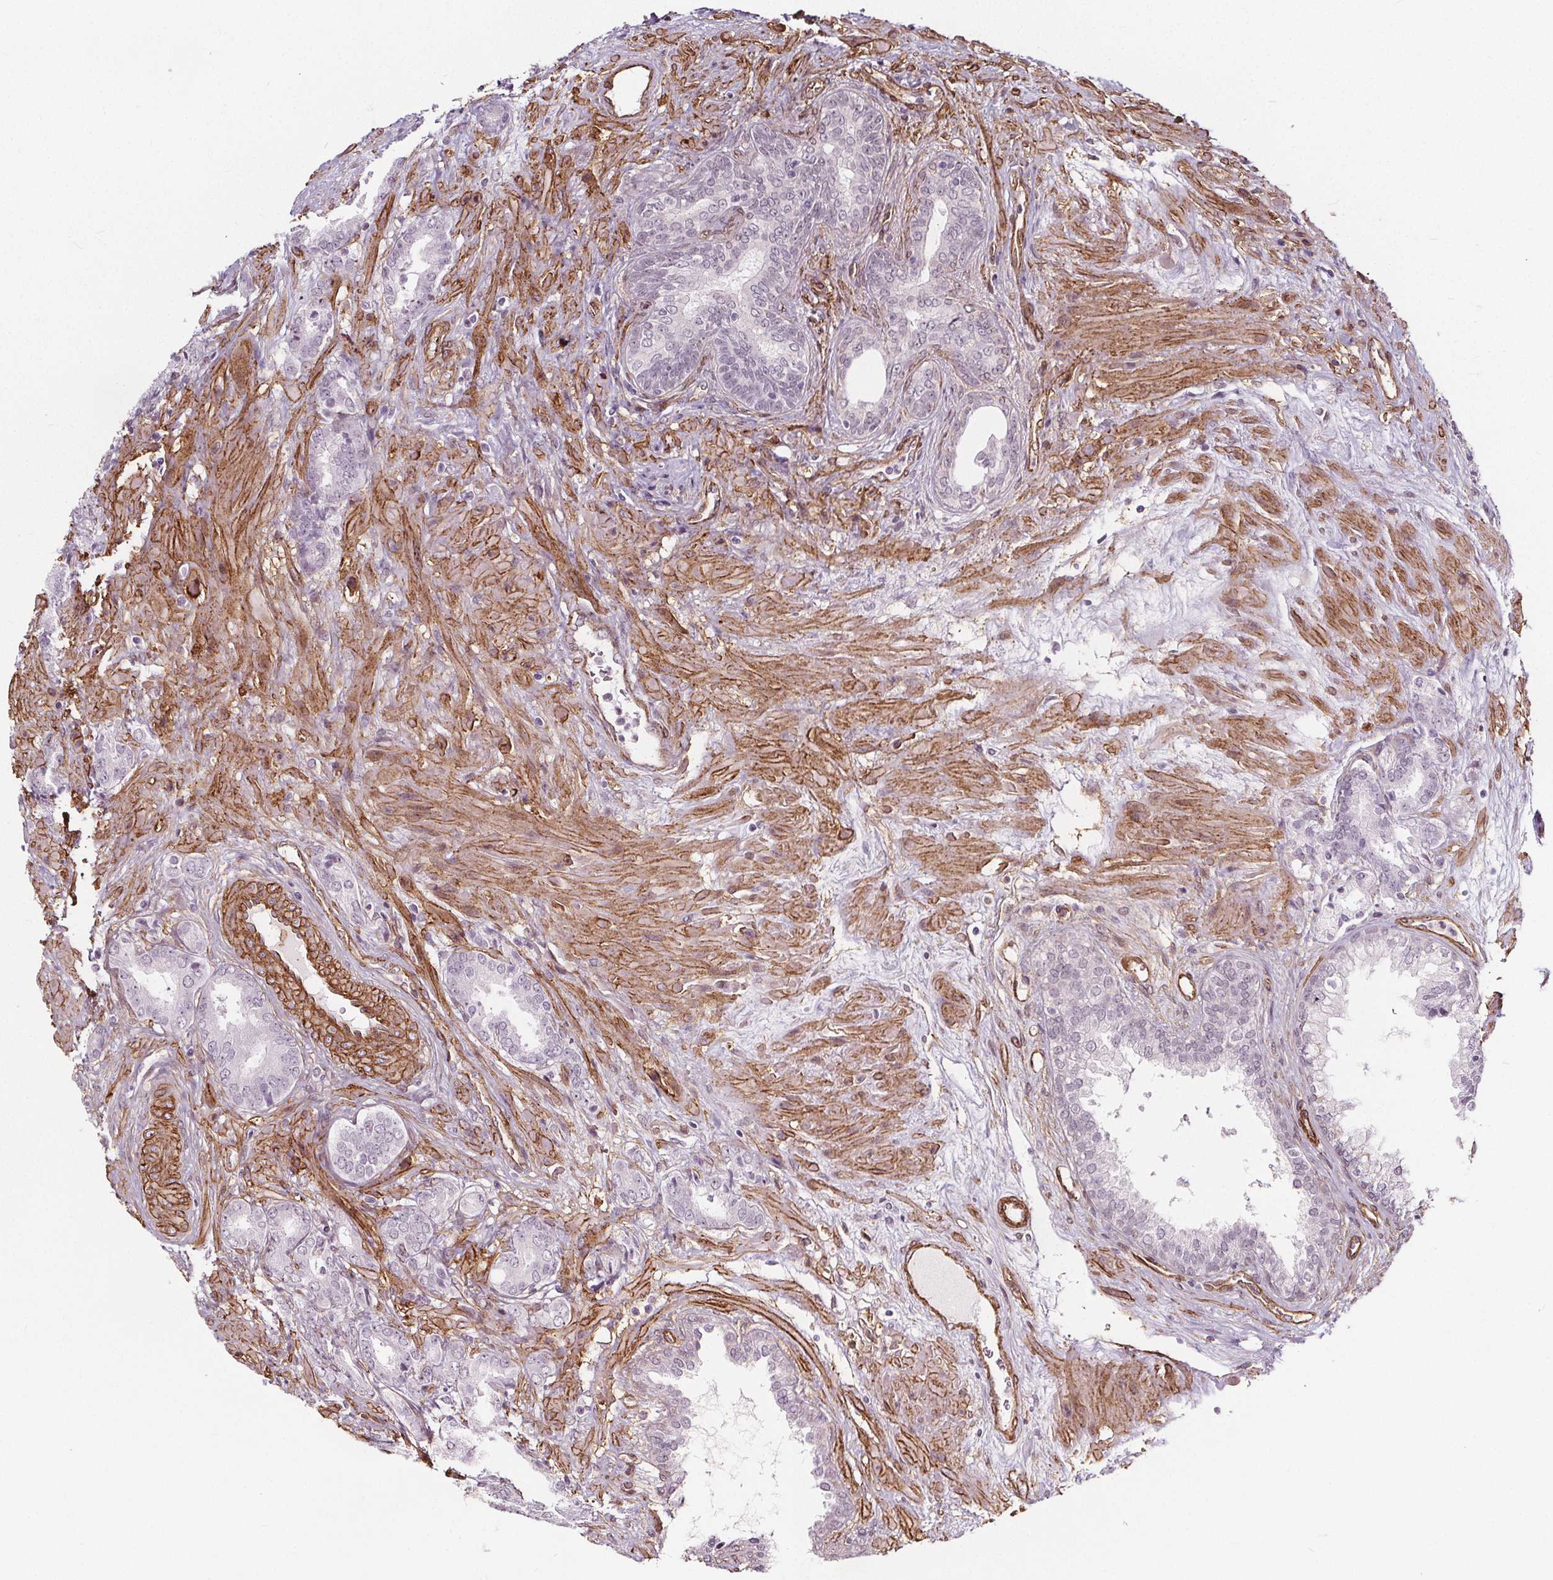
{"staining": {"intensity": "negative", "quantity": "none", "location": "none"}, "tissue": "prostate cancer", "cell_type": "Tumor cells", "image_type": "cancer", "snomed": [{"axis": "morphology", "description": "Adenocarcinoma, High grade"}, {"axis": "topography", "description": "Prostate"}], "caption": "This is an immunohistochemistry image of human prostate adenocarcinoma (high-grade). There is no staining in tumor cells.", "gene": "HAS1", "patient": {"sex": "male", "age": 56}}